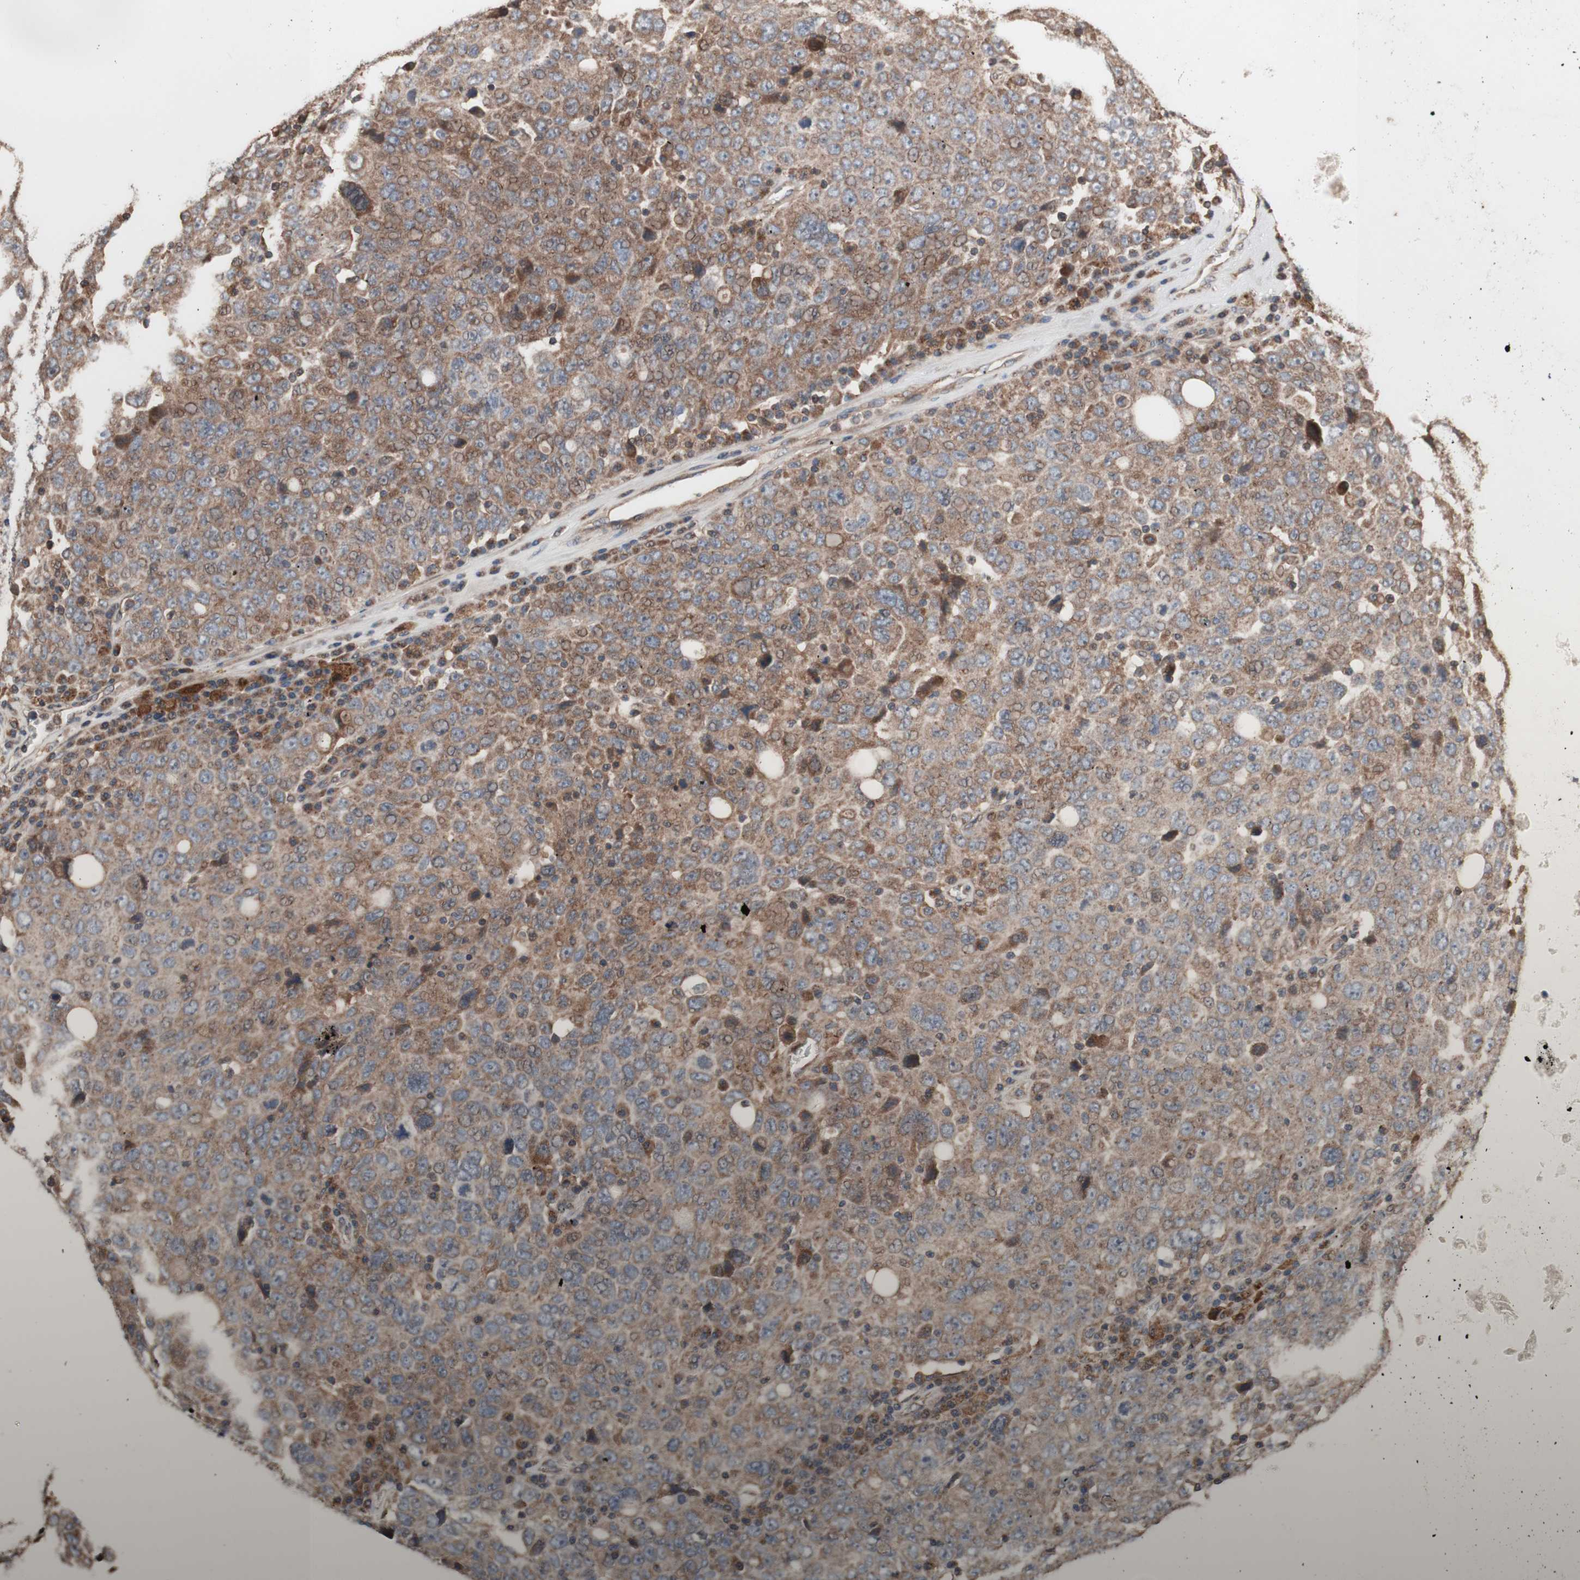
{"staining": {"intensity": "moderate", "quantity": ">75%", "location": "cytoplasmic/membranous"}, "tissue": "ovarian cancer", "cell_type": "Tumor cells", "image_type": "cancer", "snomed": [{"axis": "morphology", "description": "Carcinoma, endometroid"}, {"axis": "topography", "description": "Ovary"}], "caption": "Protein expression analysis of human ovarian cancer reveals moderate cytoplasmic/membranous positivity in about >75% of tumor cells.", "gene": "COPB1", "patient": {"sex": "female", "age": 62}}